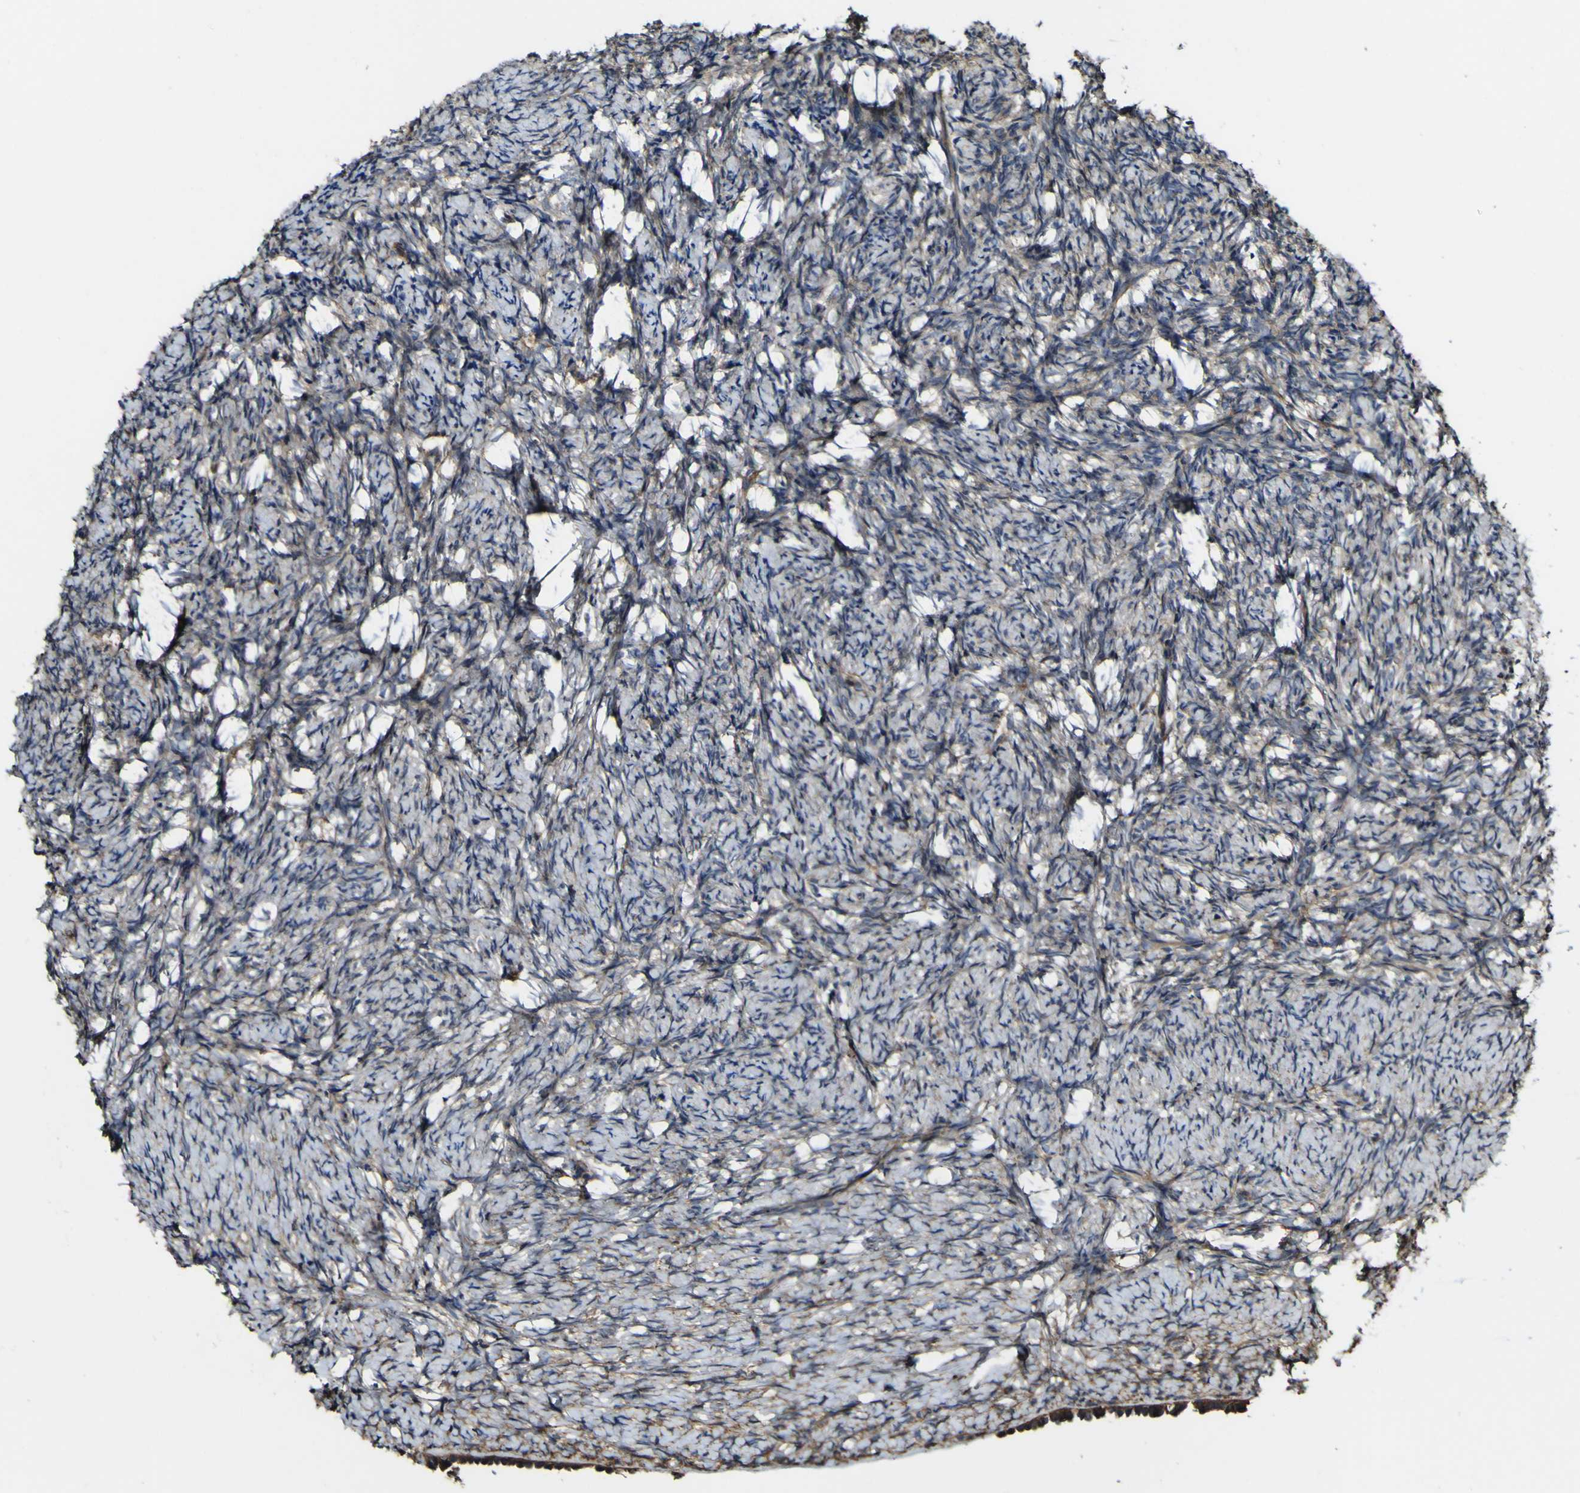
{"staining": {"intensity": "weak", "quantity": ">75%", "location": "cytoplasmic/membranous"}, "tissue": "ovary", "cell_type": "Ovarian stroma cells", "image_type": "normal", "snomed": [{"axis": "morphology", "description": "Normal tissue, NOS"}, {"axis": "topography", "description": "Ovary"}], "caption": "Approximately >75% of ovarian stroma cells in normal ovary show weak cytoplasmic/membranous protein staining as visualized by brown immunohistochemical staining.", "gene": "NAALADL2", "patient": {"sex": "female", "age": 60}}